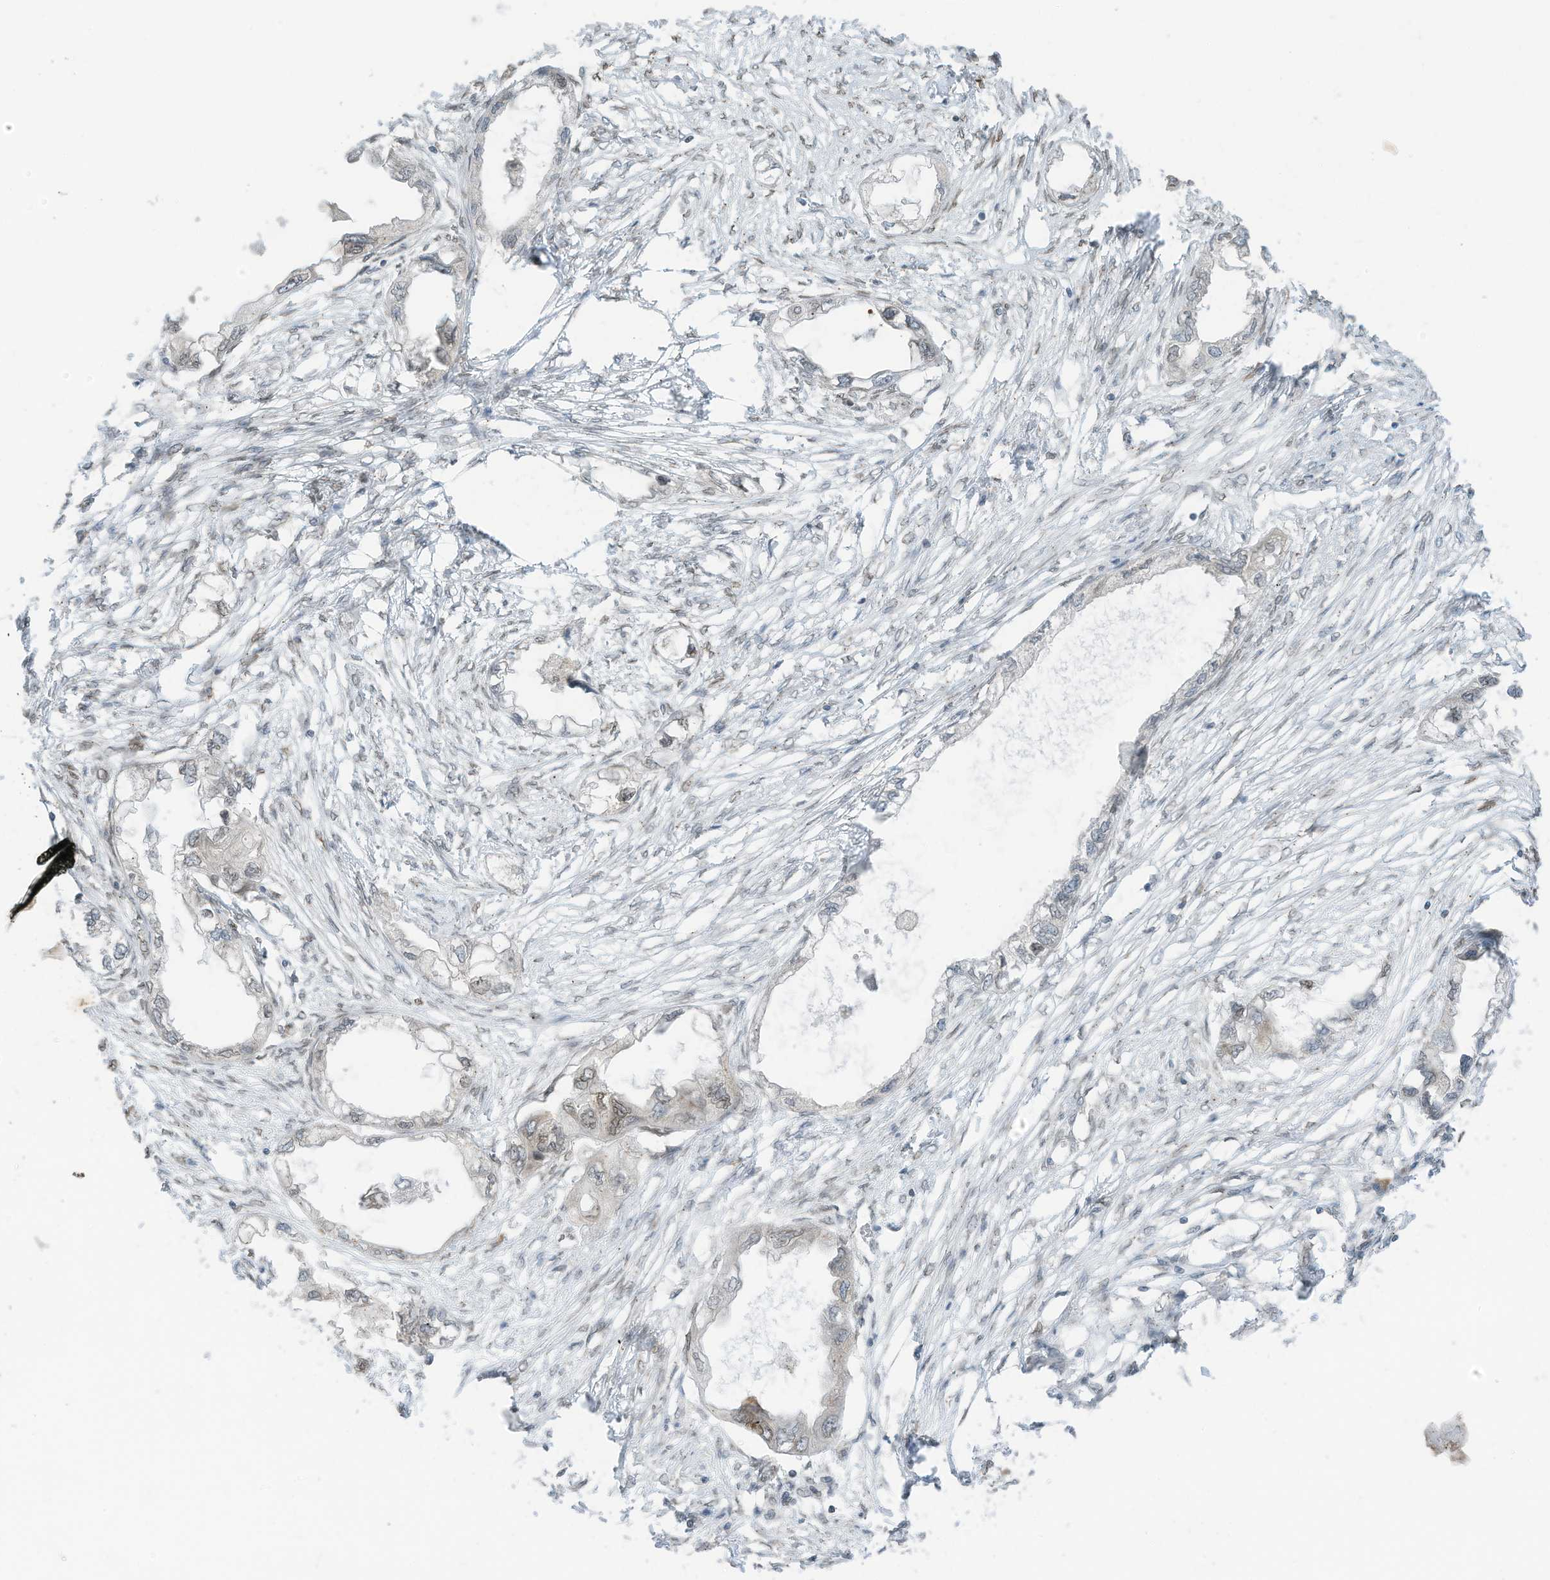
{"staining": {"intensity": "negative", "quantity": "none", "location": "none"}, "tissue": "endometrial cancer", "cell_type": "Tumor cells", "image_type": "cancer", "snomed": [{"axis": "morphology", "description": "Adenocarcinoma, NOS"}, {"axis": "morphology", "description": "Adenocarcinoma, metastatic, NOS"}, {"axis": "topography", "description": "Adipose tissue"}, {"axis": "topography", "description": "Endometrium"}], "caption": "The image shows no significant staining in tumor cells of endometrial cancer.", "gene": "RABL3", "patient": {"sex": "female", "age": 67}}